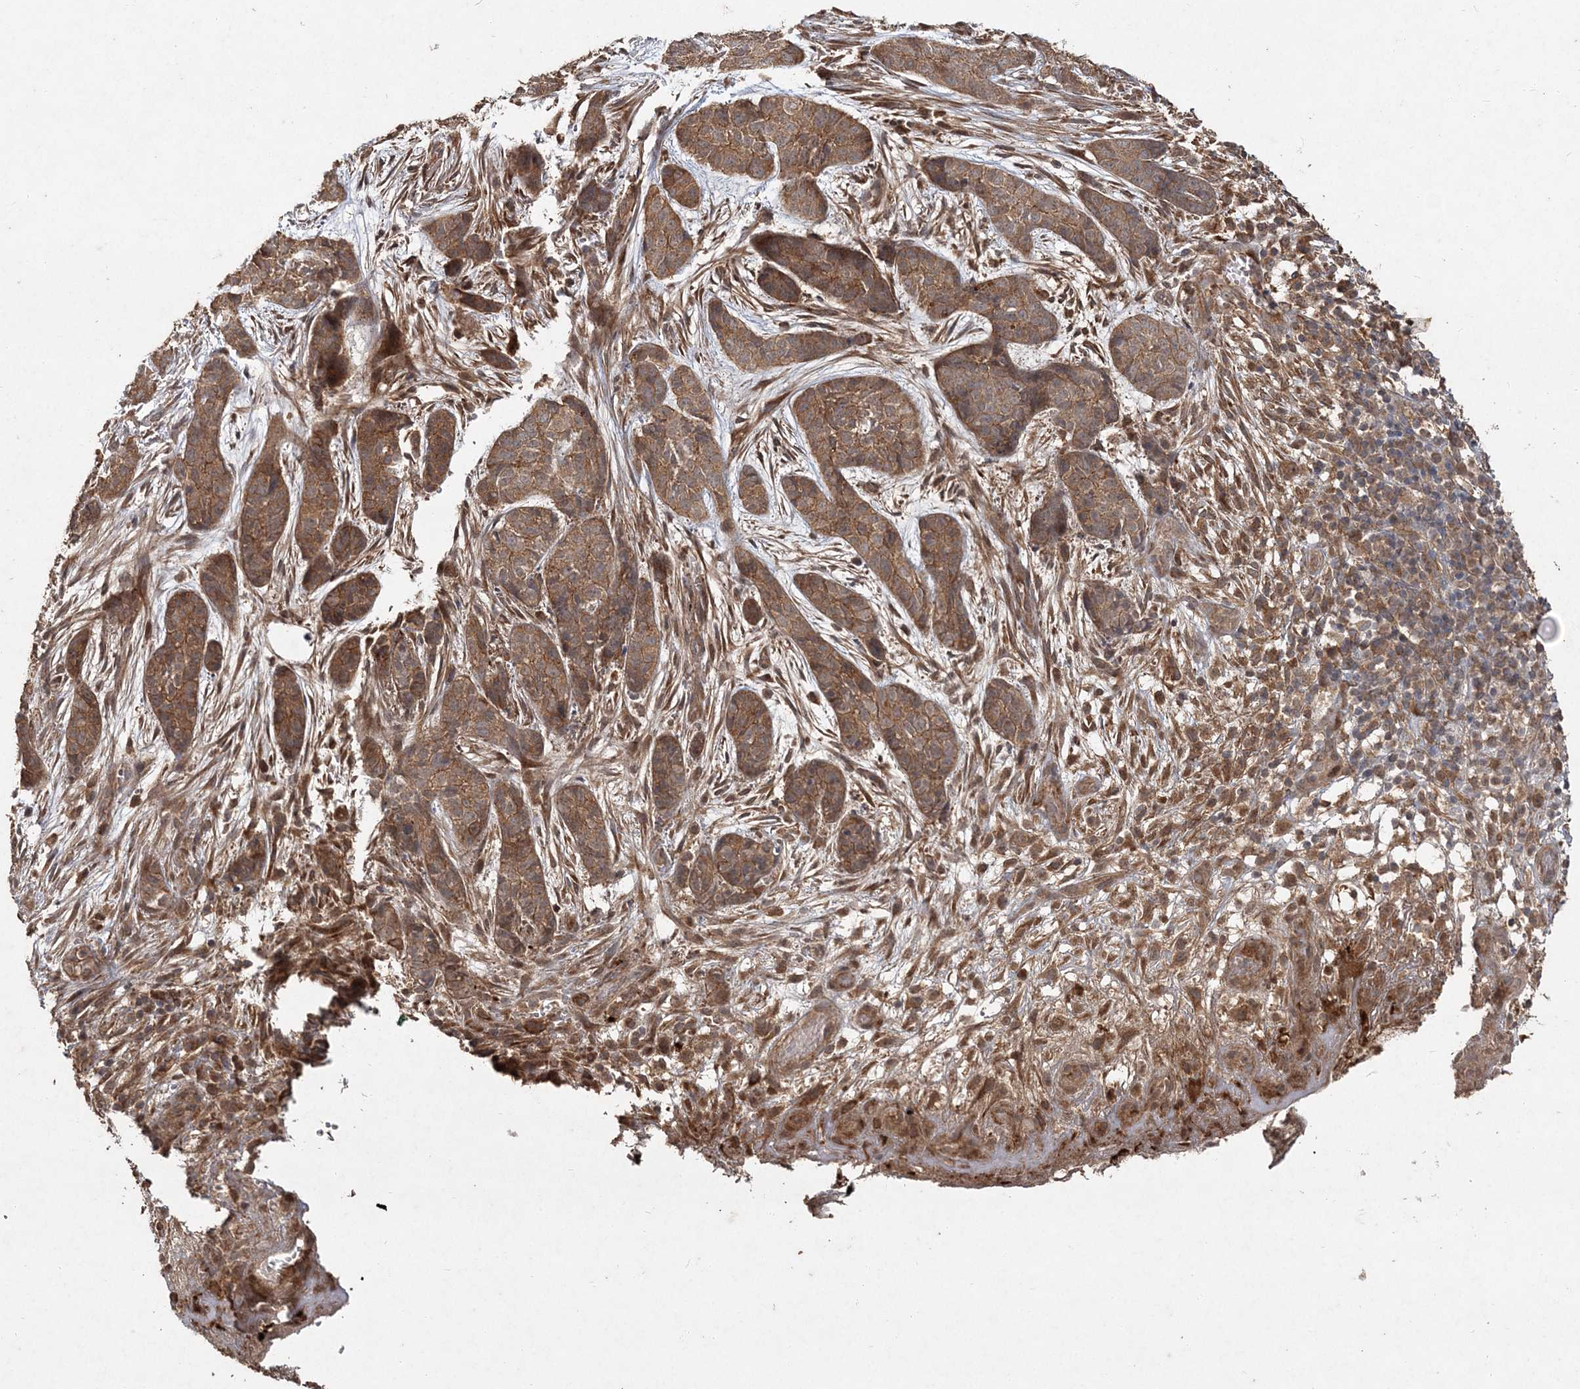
{"staining": {"intensity": "moderate", "quantity": ">75%", "location": "cytoplasmic/membranous"}, "tissue": "skin cancer", "cell_type": "Tumor cells", "image_type": "cancer", "snomed": [{"axis": "morphology", "description": "Basal cell carcinoma"}, {"axis": "topography", "description": "Skin"}], "caption": "Protein staining of skin cancer (basal cell carcinoma) tissue reveals moderate cytoplasmic/membranous expression in about >75% of tumor cells.", "gene": "SPRY1", "patient": {"sex": "female", "age": 64}}